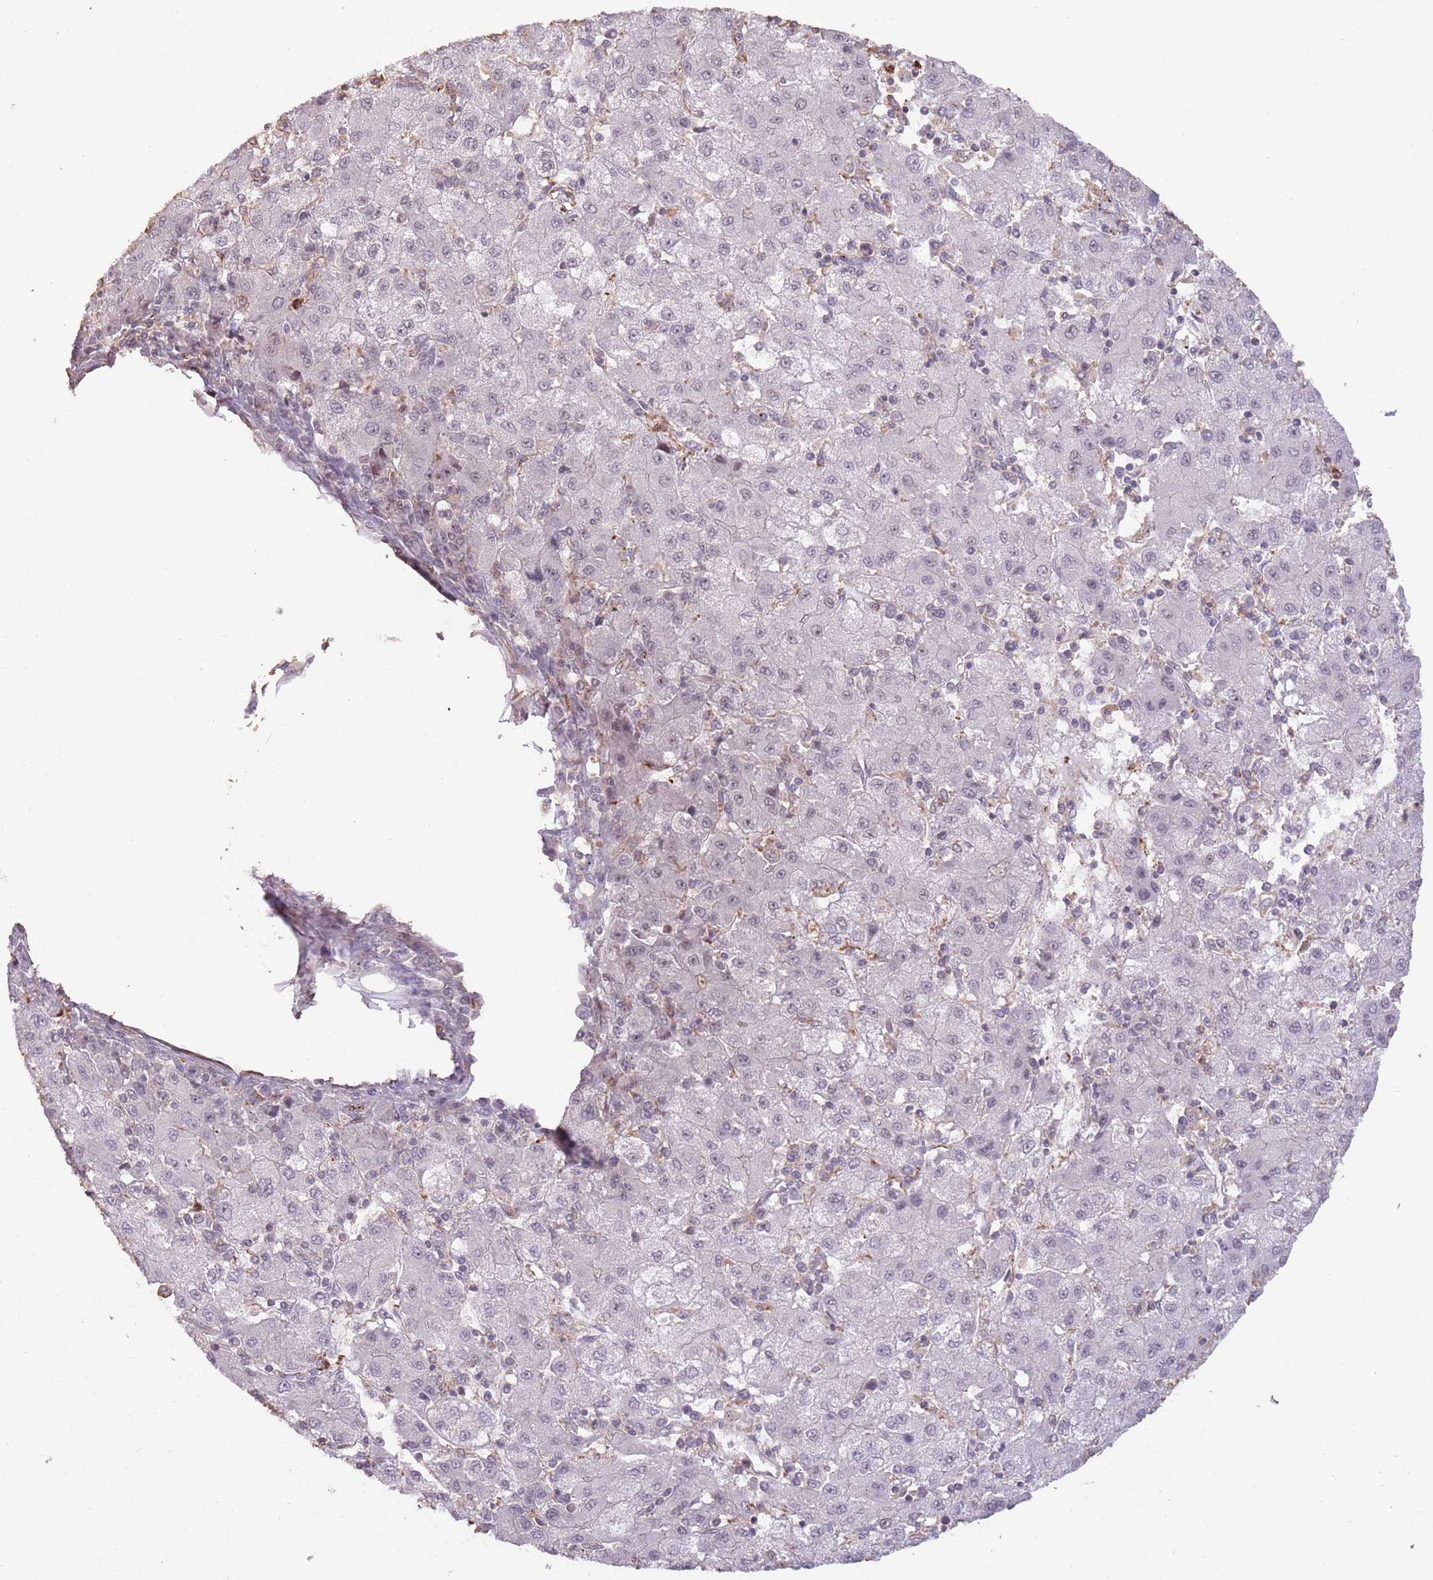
{"staining": {"intensity": "negative", "quantity": "none", "location": "none"}, "tissue": "liver cancer", "cell_type": "Tumor cells", "image_type": "cancer", "snomed": [{"axis": "morphology", "description": "Carcinoma, Hepatocellular, NOS"}, {"axis": "topography", "description": "Liver"}], "caption": "Hepatocellular carcinoma (liver) was stained to show a protein in brown. There is no significant expression in tumor cells.", "gene": "ADTRP", "patient": {"sex": "male", "age": 72}}